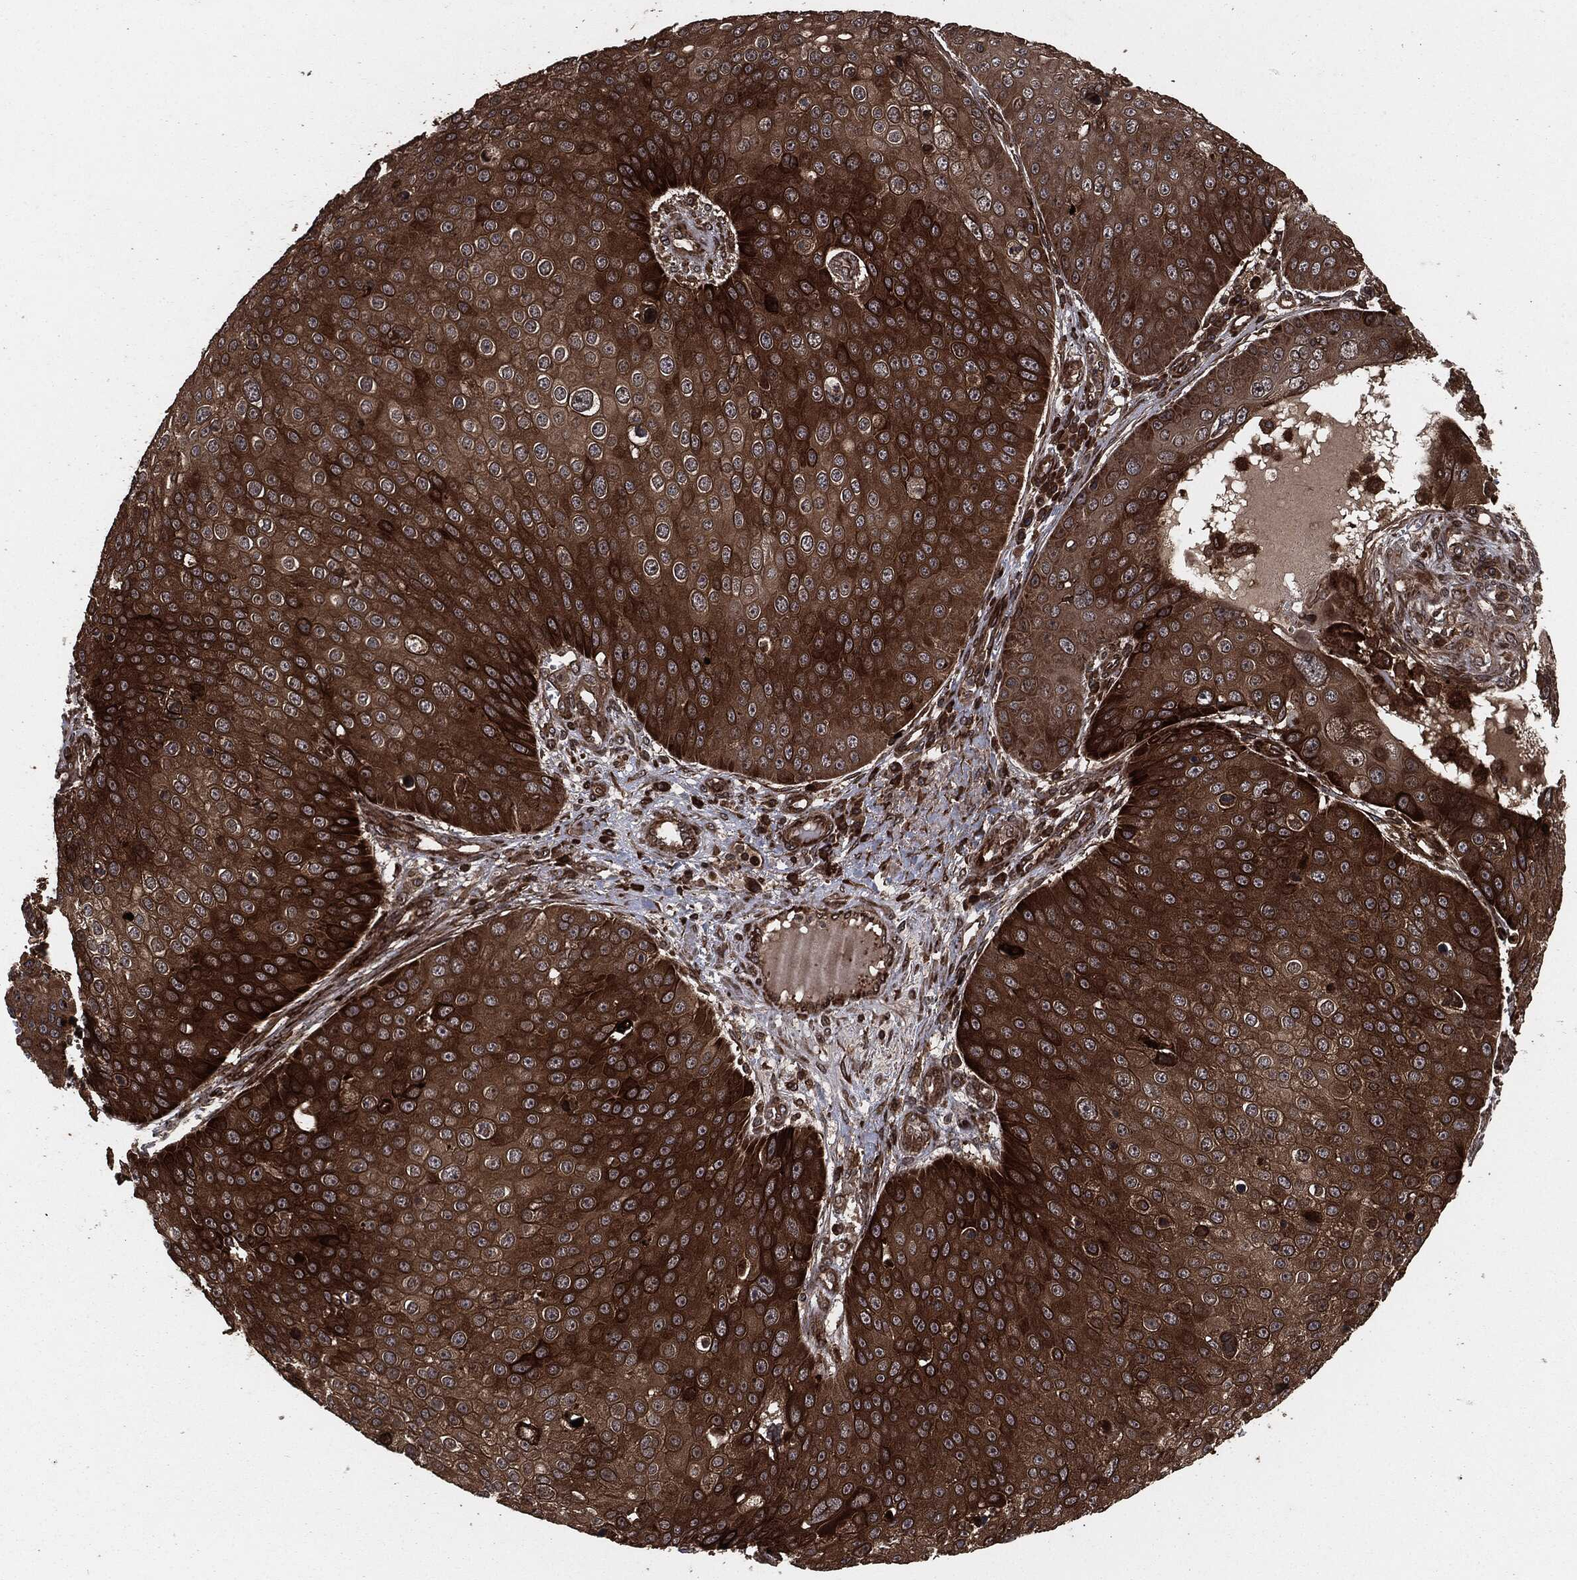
{"staining": {"intensity": "strong", "quantity": ">75%", "location": "cytoplasmic/membranous"}, "tissue": "skin cancer", "cell_type": "Tumor cells", "image_type": "cancer", "snomed": [{"axis": "morphology", "description": "Squamous cell carcinoma, NOS"}, {"axis": "topography", "description": "Skin"}], "caption": "DAB immunohistochemical staining of skin squamous cell carcinoma displays strong cytoplasmic/membranous protein expression in about >75% of tumor cells.", "gene": "IFIT1", "patient": {"sex": "male", "age": 71}}